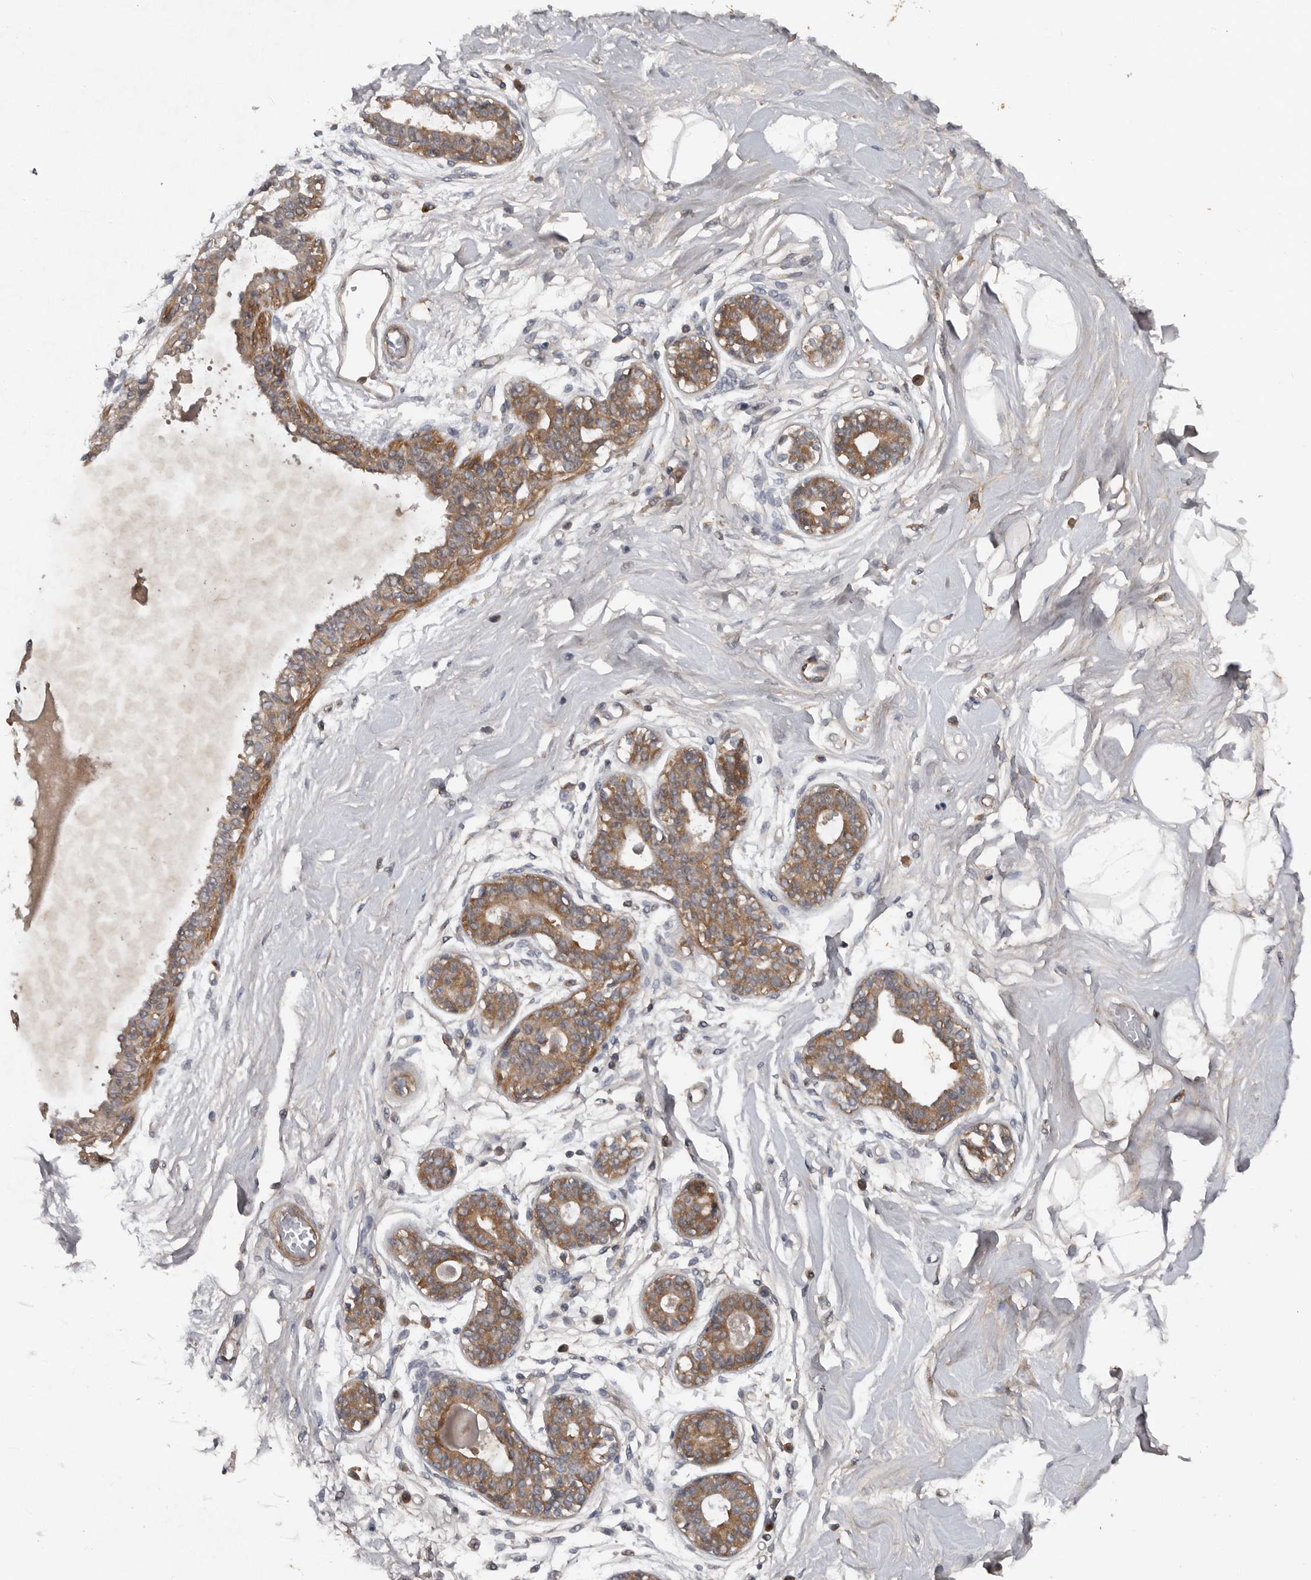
{"staining": {"intensity": "negative", "quantity": "none", "location": "none"}, "tissue": "breast", "cell_type": "Adipocytes", "image_type": "normal", "snomed": [{"axis": "morphology", "description": "Normal tissue, NOS"}, {"axis": "topography", "description": "Breast"}], "caption": "High power microscopy micrograph of an immunohistochemistry photomicrograph of normal breast, revealing no significant positivity in adipocytes. (DAB immunohistochemistry (IHC) with hematoxylin counter stain).", "gene": "DNAJB4", "patient": {"sex": "female", "age": 45}}